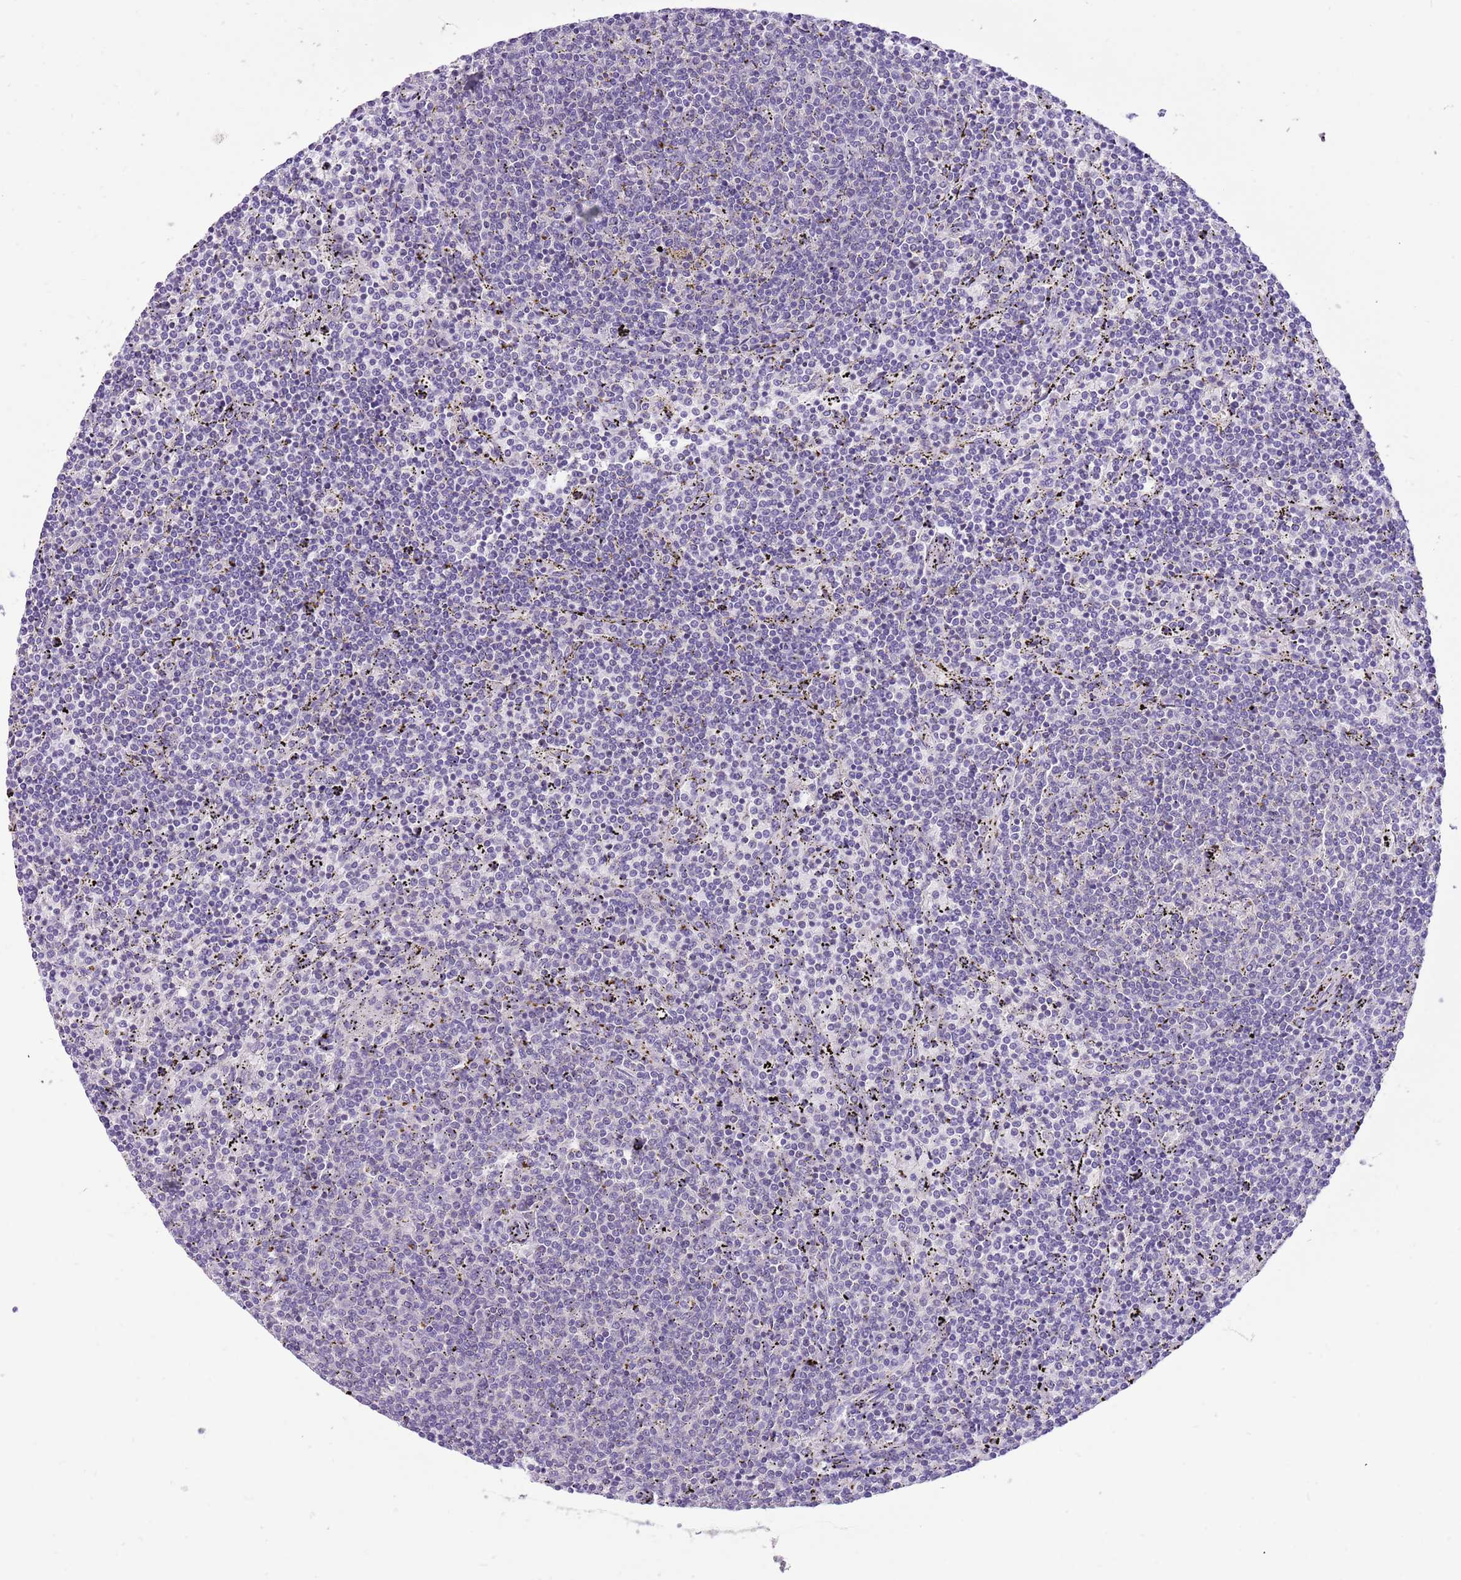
{"staining": {"intensity": "negative", "quantity": "none", "location": "none"}, "tissue": "lymphoma", "cell_type": "Tumor cells", "image_type": "cancer", "snomed": [{"axis": "morphology", "description": "Malignant lymphoma, non-Hodgkin's type, Low grade"}, {"axis": "topography", "description": "Spleen"}], "caption": "Low-grade malignant lymphoma, non-Hodgkin's type stained for a protein using immunohistochemistry (IHC) reveals no staining tumor cells.", "gene": "GLCE", "patient": {"sex": "female", "age": 50}}